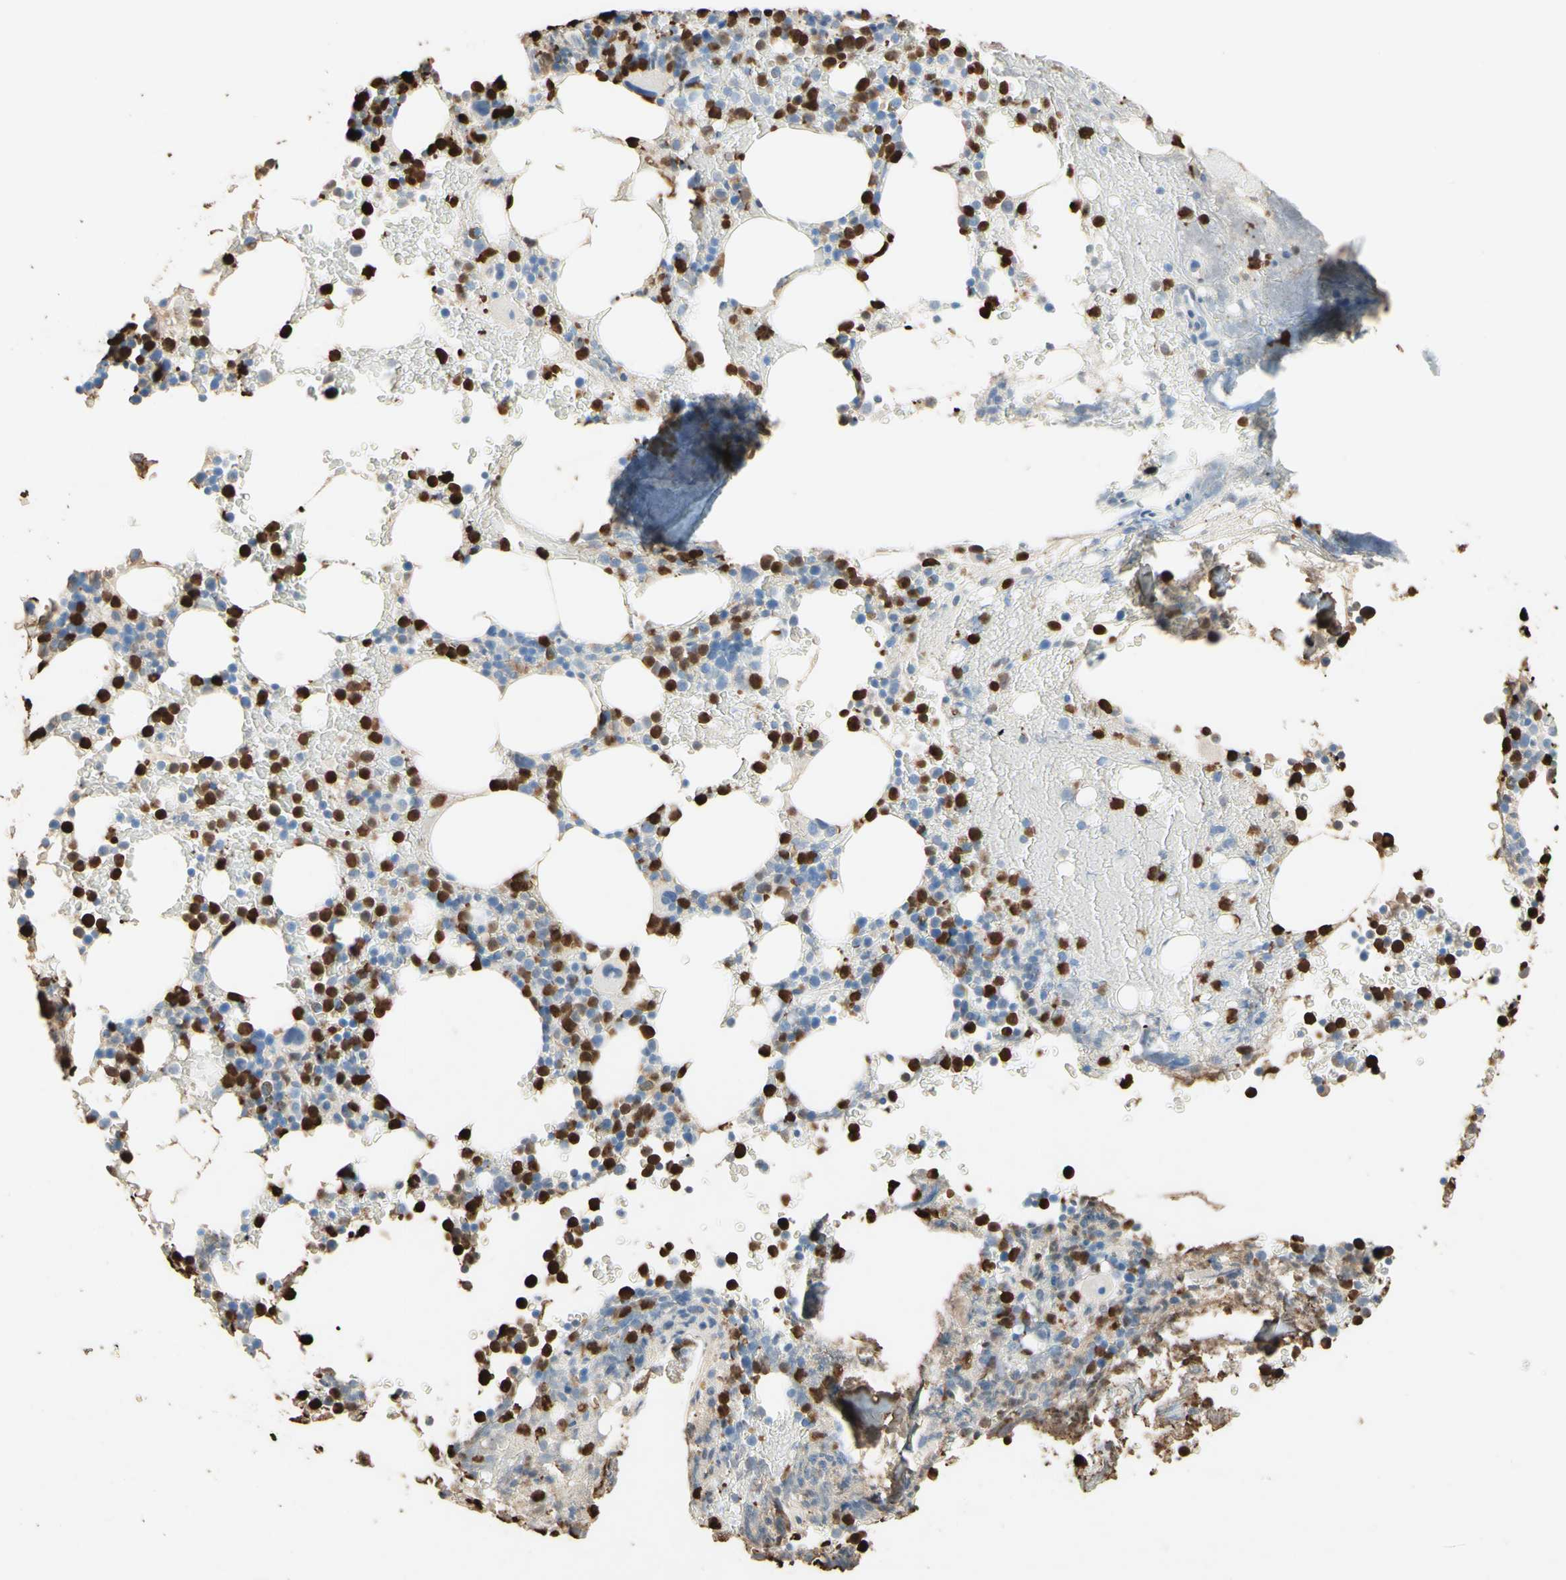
{"staining": {"intensity": "strong", "quantity": "25%-75%", "location": "nuclear"}, "tissue": "bone marrow", "cell_type": "Hematopoietic cells", "image_type": "normal", "snomed": [{"axis": "morphology", "description": "Normal tissue, NOS"}, {"axis": "topography", "description": "Bone marrow"}], "caption": "Brown immunohistochemical staining in normal bone marrow demonstrates strong nuclear staining in approximately 25%-75% of hematopoietic cells. (Brightfield microscopy of DAB IHC at high magnification).", "gene": "NFKBIZ", "patient": {"sex": "female", "age": 66}}